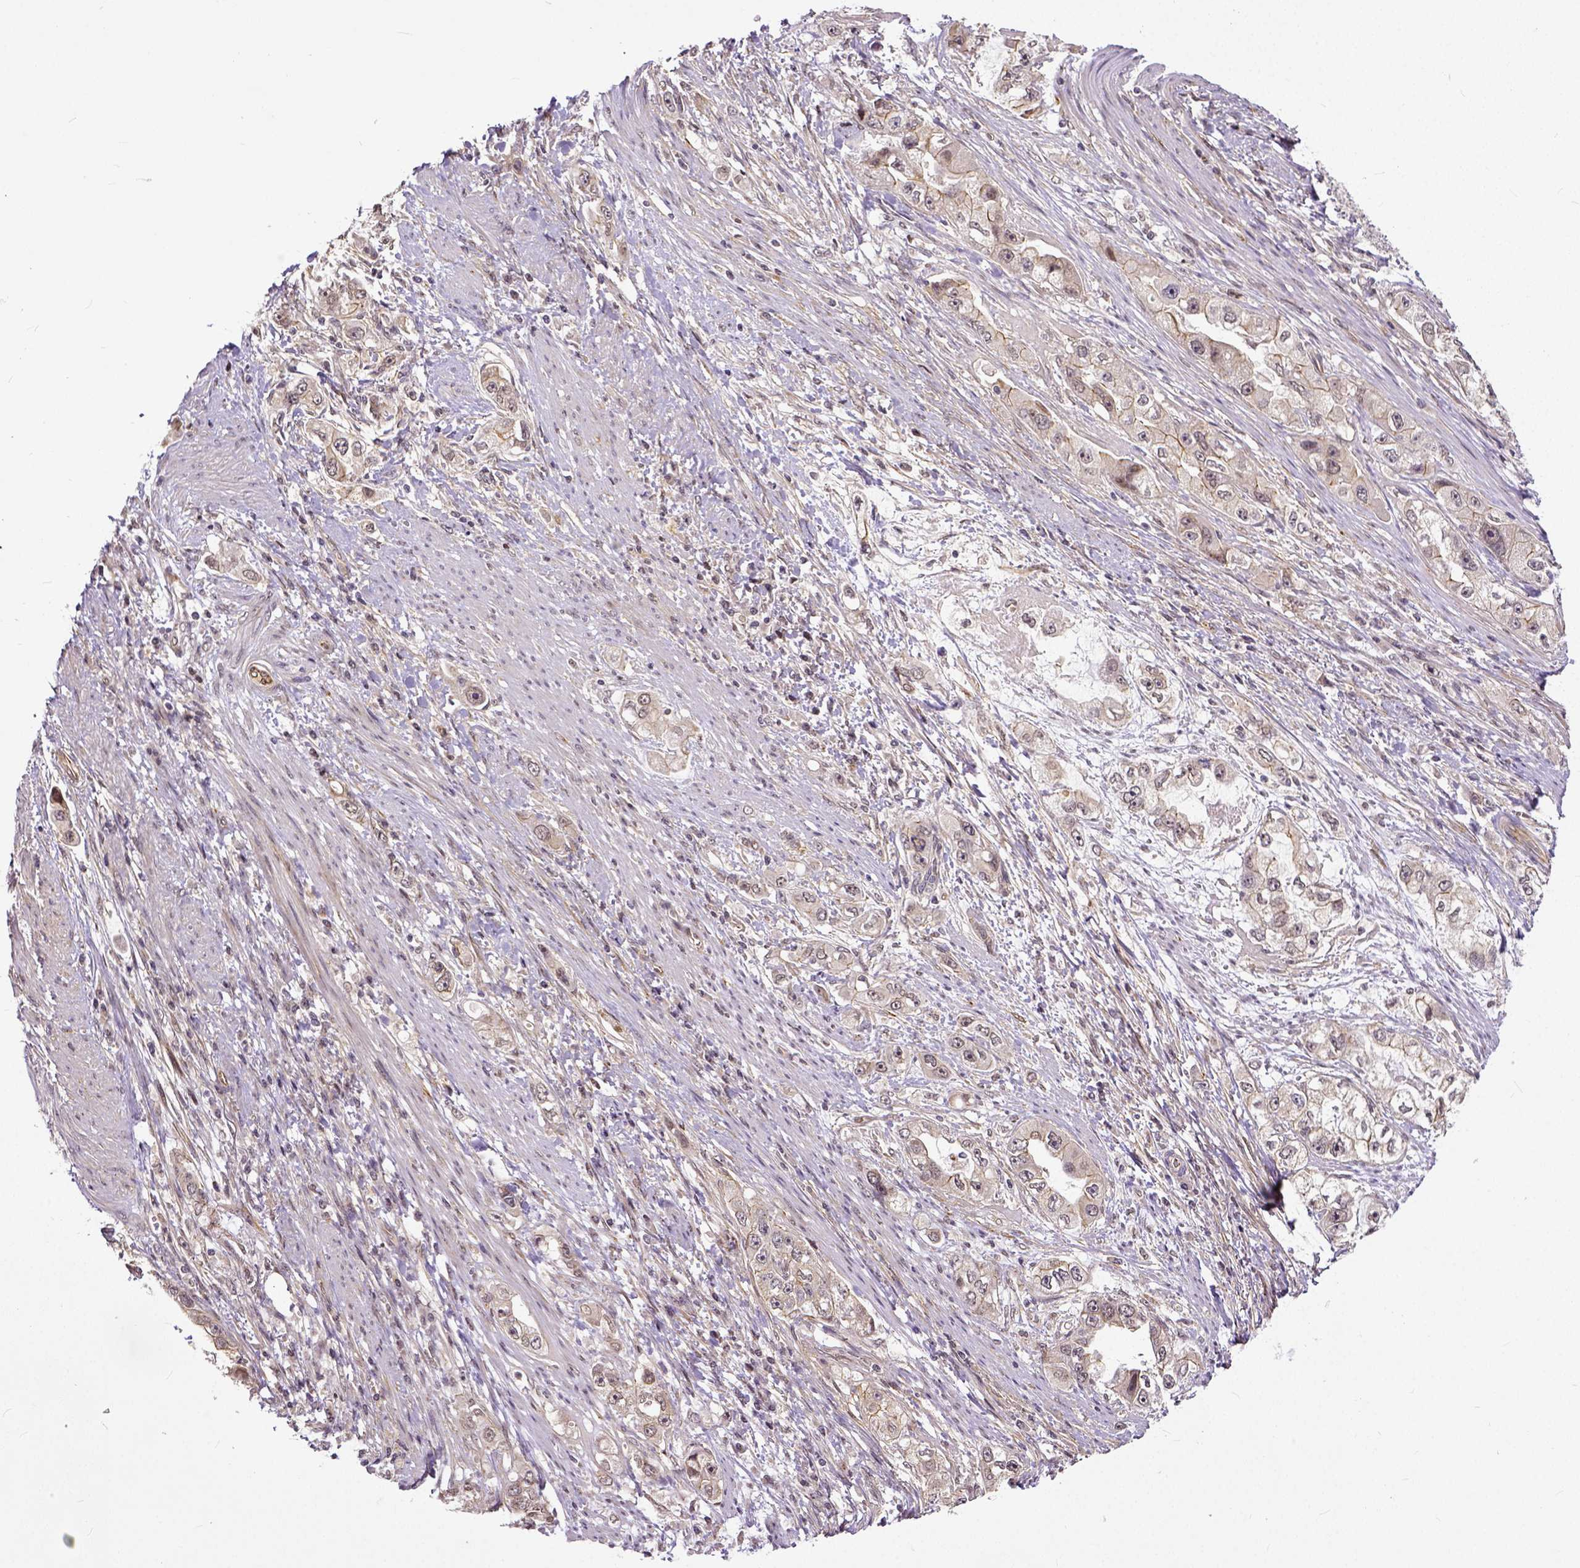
{"staining": {"intensity": "weak", "quantity": ">75%", "location": "cytoplasmic/membranous"}, "tissue": "stomach cancer", "cell_type": "Tumor cells", "image_type": "cancer", "snomed": [{"axis": "morphology", "description": "Adenocarcinoma, NOS"}, {"axis": "topography", "description": "Stomach, lower"}], "caption": "This is an image of immunohistochemistry staining of stomach cancer (adenocarcinoma), which shows weak positivity in the cytoplasmic/membranous of tumor cells.", "gene": "DICER1", "patient": {"sex": "female", "age": 93}}